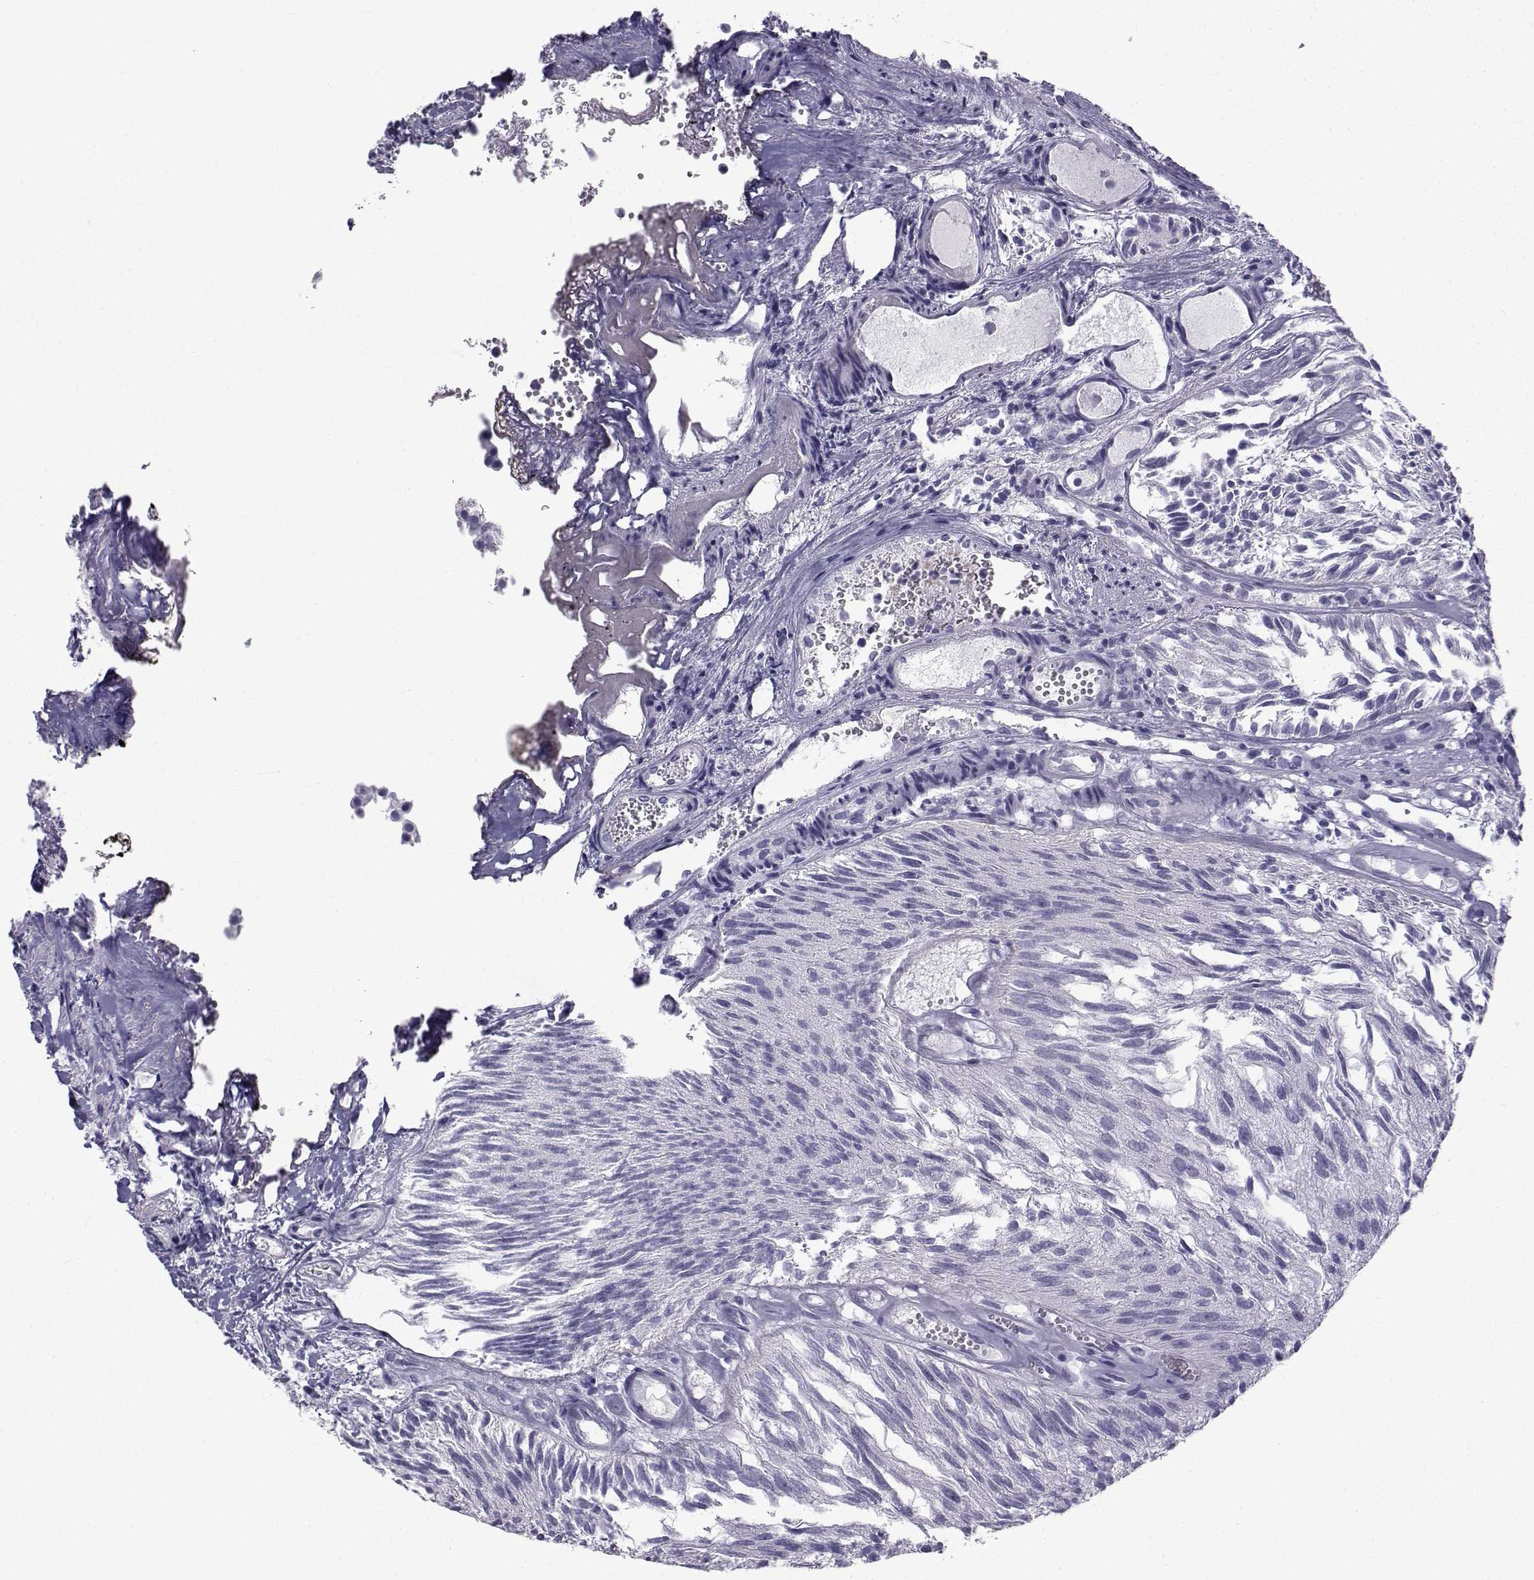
{"staining": {"intensity": "negative", "quantity": "none", "location": "none"}, "tissue": "urothelial cancer", "cell_type": "Tumor cells", "image_type": "cancer", "snomed": [{"axis": "morphology", "description": "Urothelial carcinoma, Low grade"}, {"axis": "topography", "description": "Urinary bladder"}], "caption": "The image demonstrates no staining of tumor cells in urothelial cancer.", "gene": "SPANXD", "patient": {"sex": "female", "age": 87}}